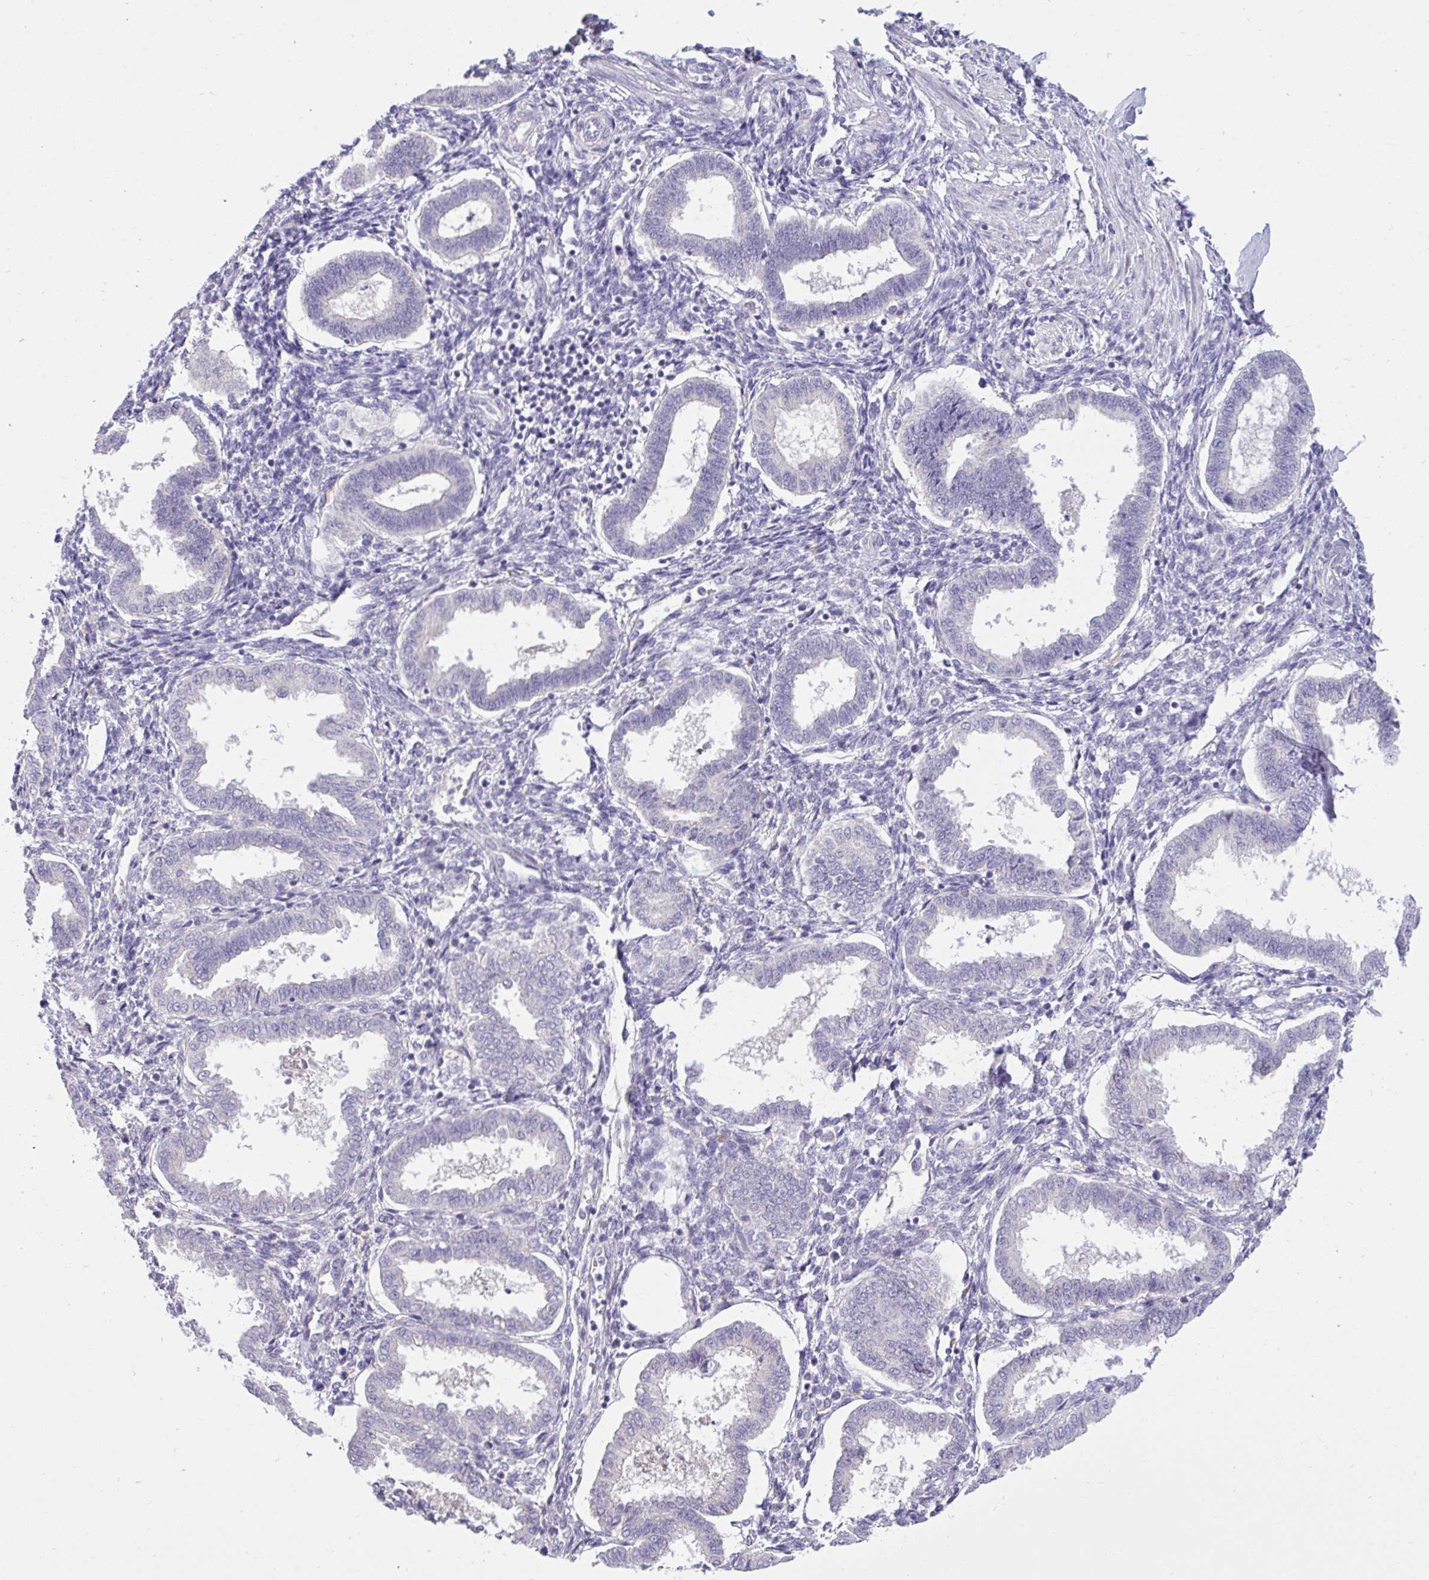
{"staining": {"intensity": "negative", "quantity": "none", "location": "none"}, "tissue": "endometrium", "cell_type": "Cells in endometrial stroma", "image_type": "normal", "snomed": [{"axis": "morphology", "description": "Normal tissue, NOS"}, {"axis": "topography", "description": "Endometrium"}], "caption": "IHC of benign endometrium shows no positivity in cells in endometrial stroma.", "gene": "C19orf54", "patient": {"sex": "female", "age": 24}}